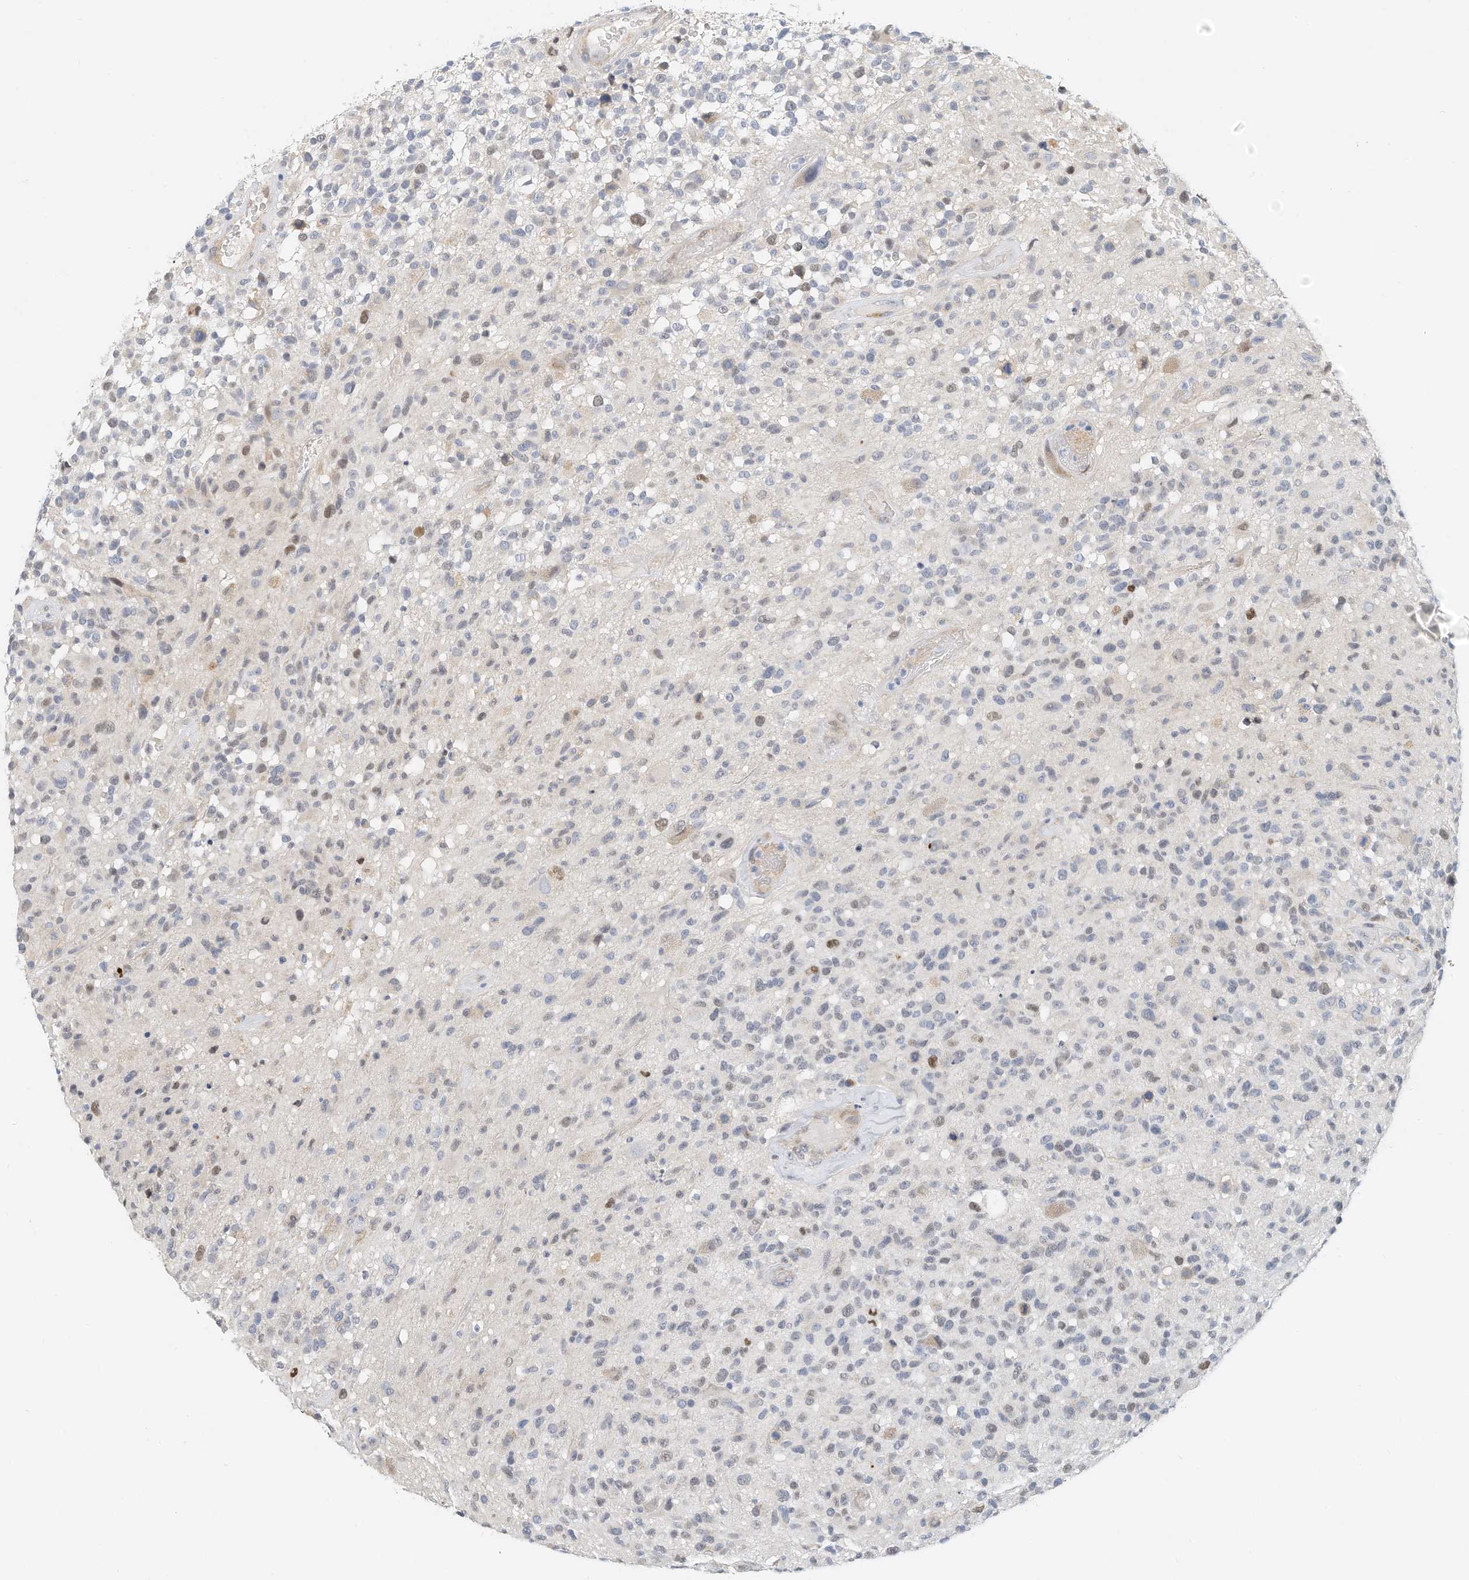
{"staining": {"intensity": "negative", "quantity": "none", "location": "none"}, "tissue": "glioma", "cell_type": "Tumor cells", "image_type": "cancer", "snomed": [{"axis": "morphology", "description": "Glioma, malignant, High grade"}, {"axis": "morphology", "description": "Glioblastoma, NOS"}, {"axis": "topography", "description": "Brain"}], "caption": "Immunohistochemical staining of glioma reveals no significant staining in tumor cells.", "gene": "ARHGAP28", "patient": {"sex": "male", "age": 60}}